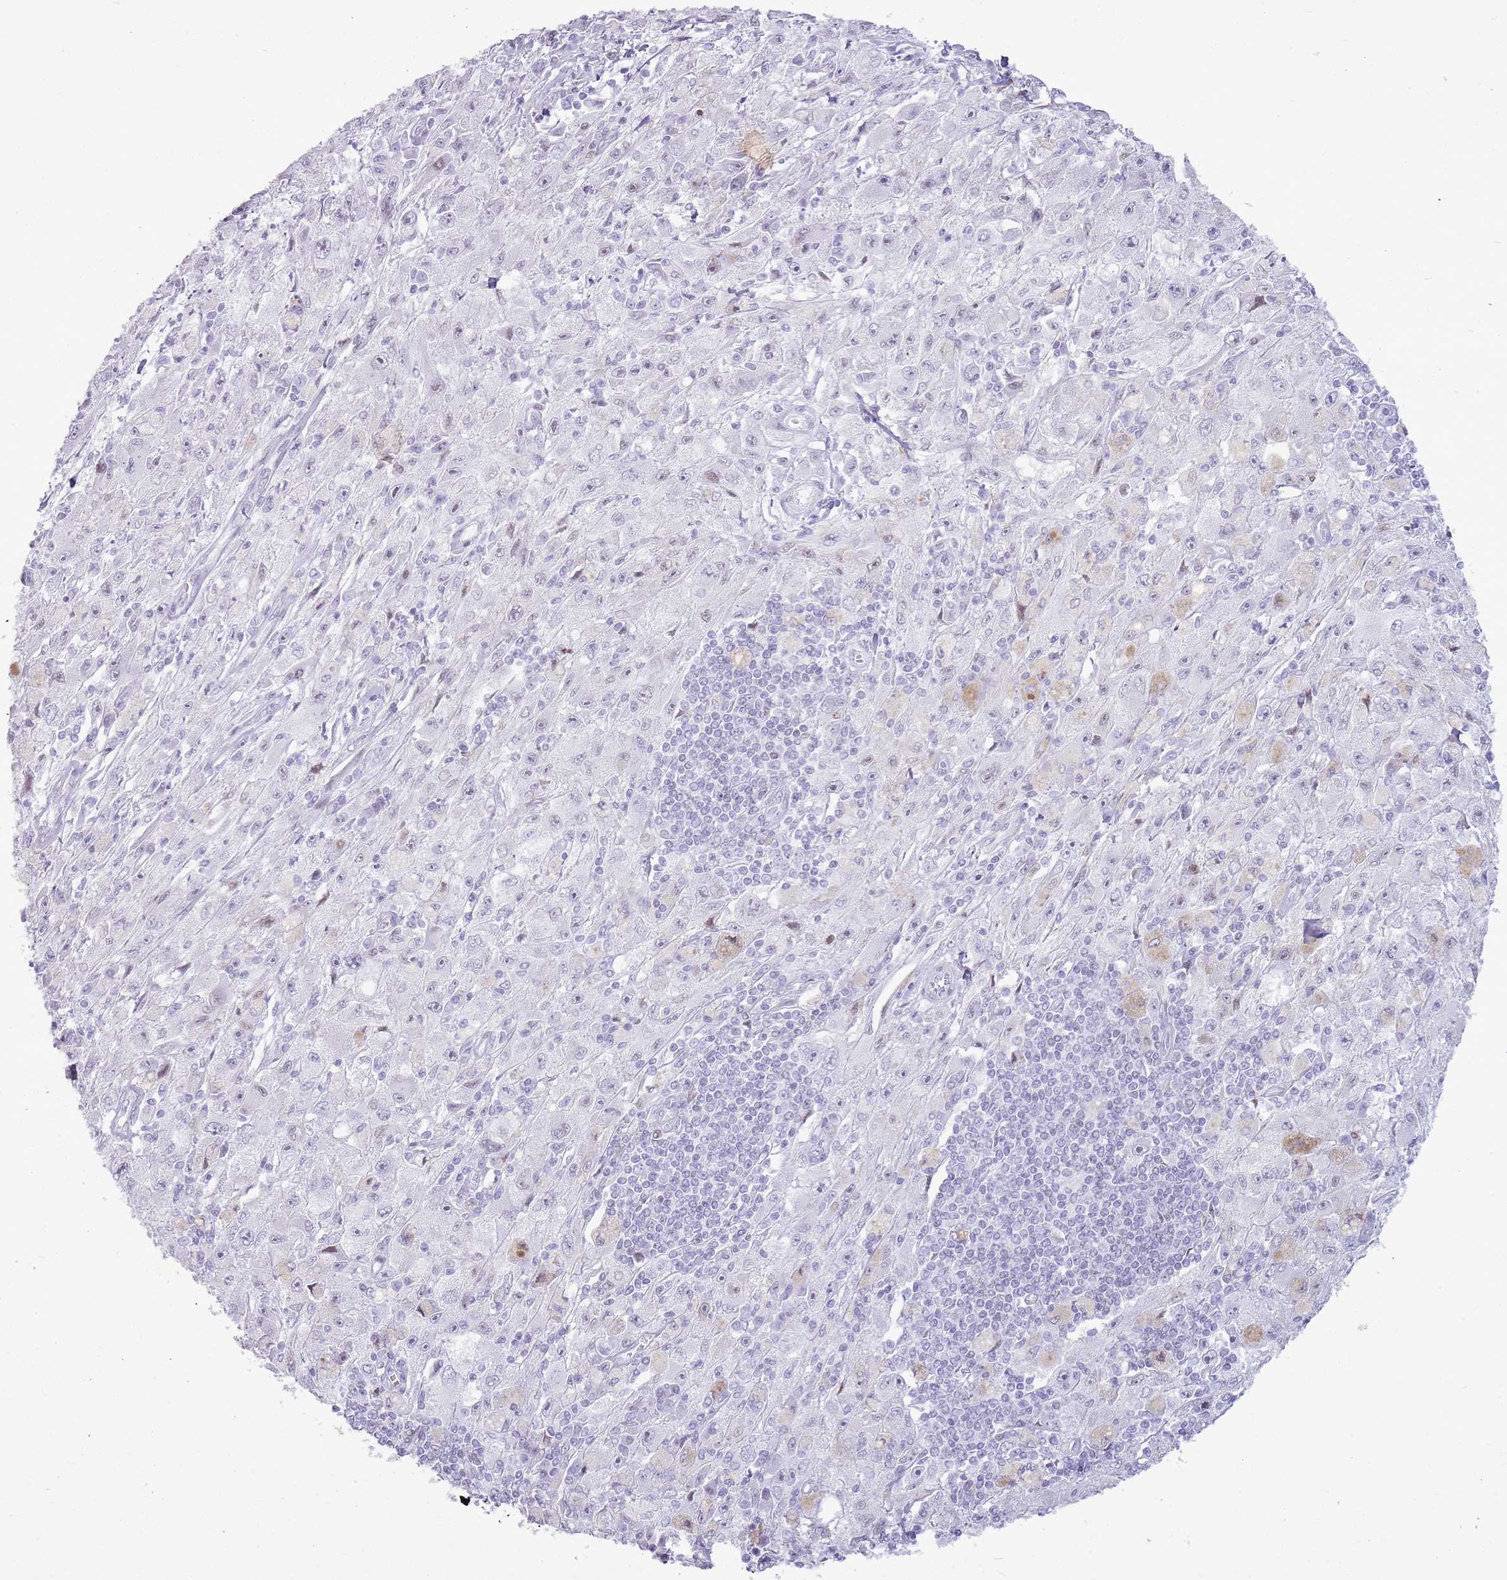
{"staining": {"intensity": "negative", "quantity": "none", "location": "none"}, "tissue": "melanoma", "cell_type": "Tumor cells", "image_type": "cancer", "snomed": [{"axis": "morphology", "description": "Malignant melanoma, Metastatic site"}, {"axis": "topography", "description": "Skin"}], "caption": "The photomicrograph exhibits no staining of tumor cells in melanoma. (DAB immunohistochemistry (IHC) with hematoxylin counter stain).", "gene": "ASIP", "patient": {"sex": "male", "age": 53}}